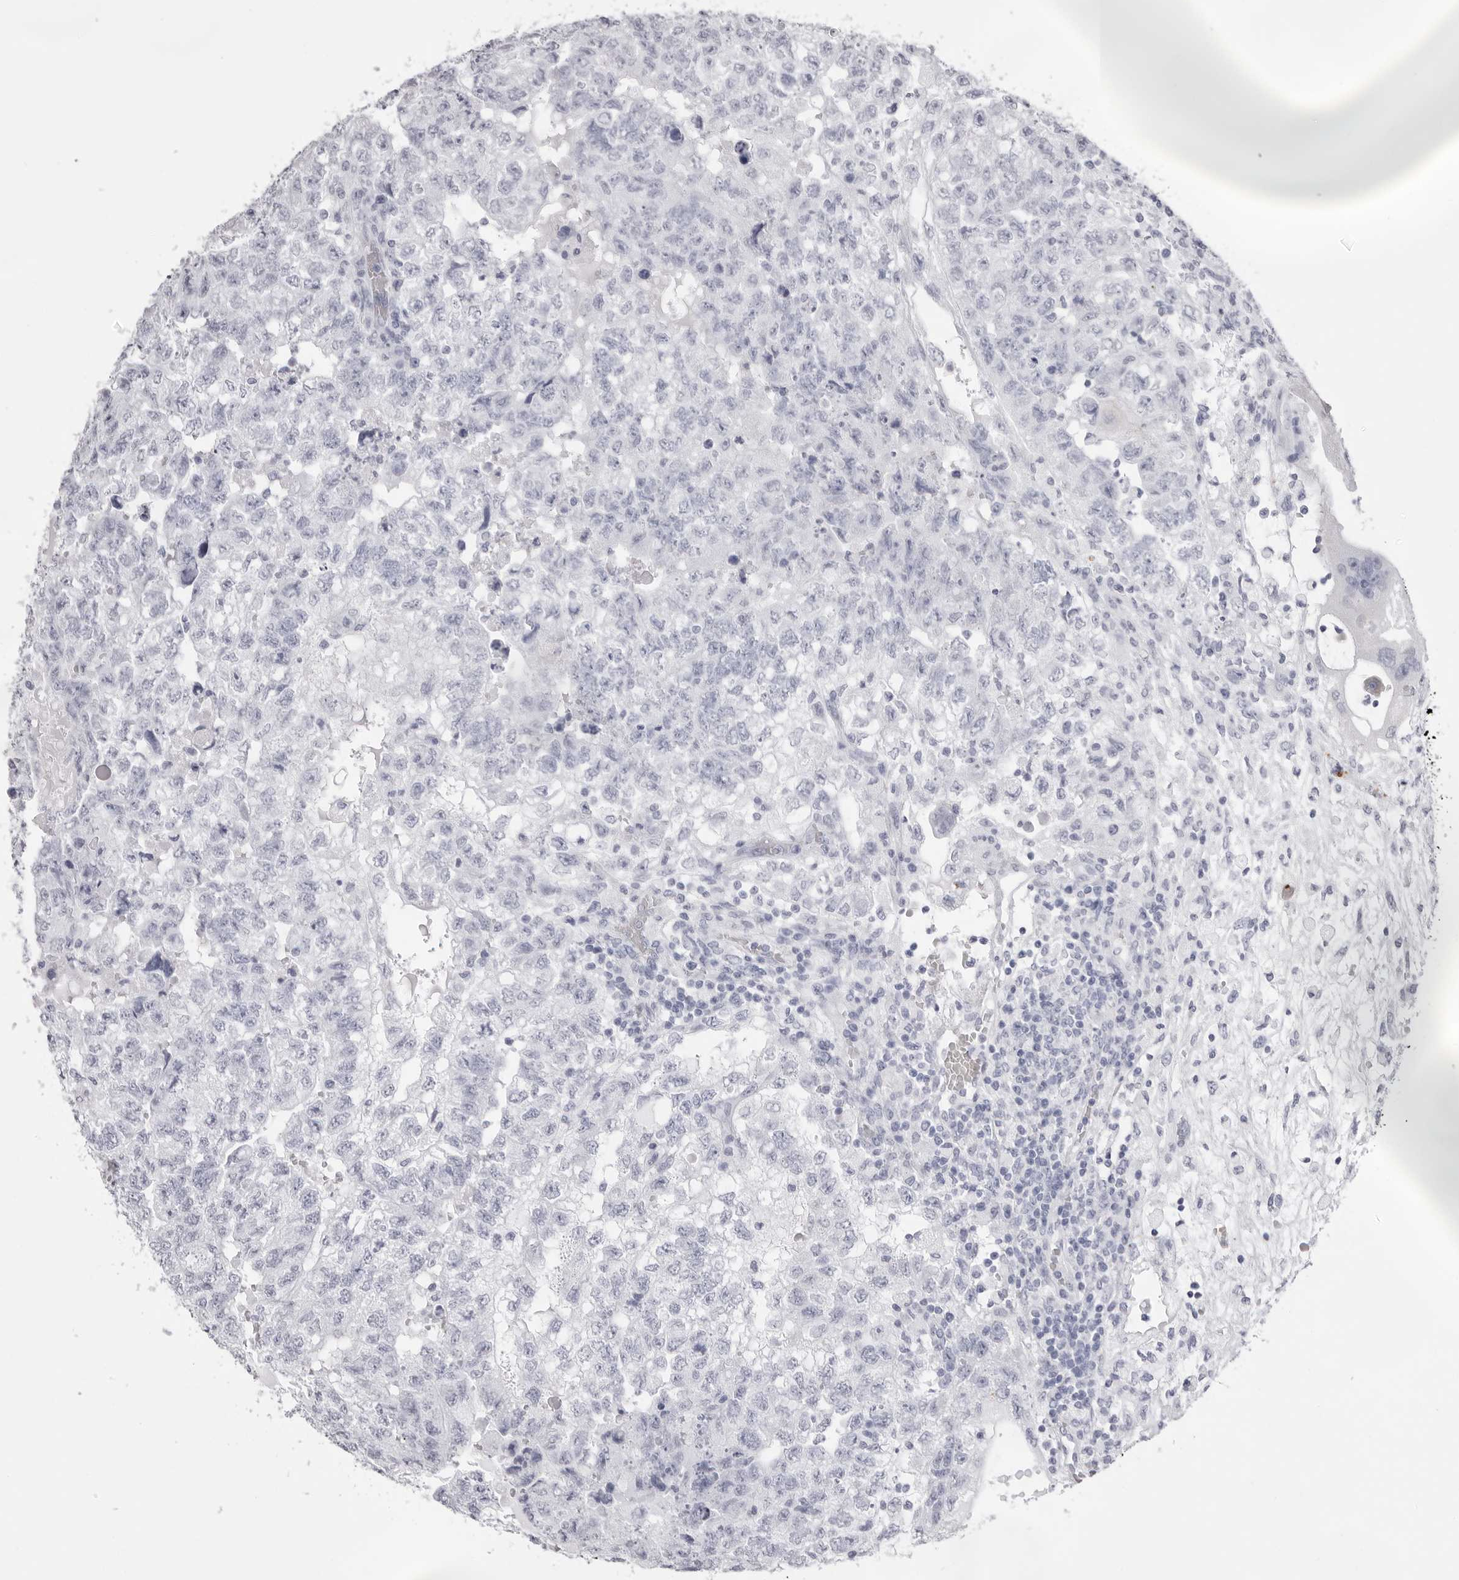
{"staining": {"intensity": "negative", "quantity": "none", "location": "none"}, "tissue": "testis cancer", "cell_type": "Tumor cells", "image_type": "cancer", "snomed": [{"axis": "morphology", "description": "Carcinoma, Embryonal, NOS"}, {"axis": "topography", "description": "Testis"}], "caption": "Embryonal carcinoma (testis) stained for a protein using immunohistochemistry (IHC) displays no positivity tumor cells.", "gene": "SPTA1", "patient": {"sex": "male", "age": 36}}